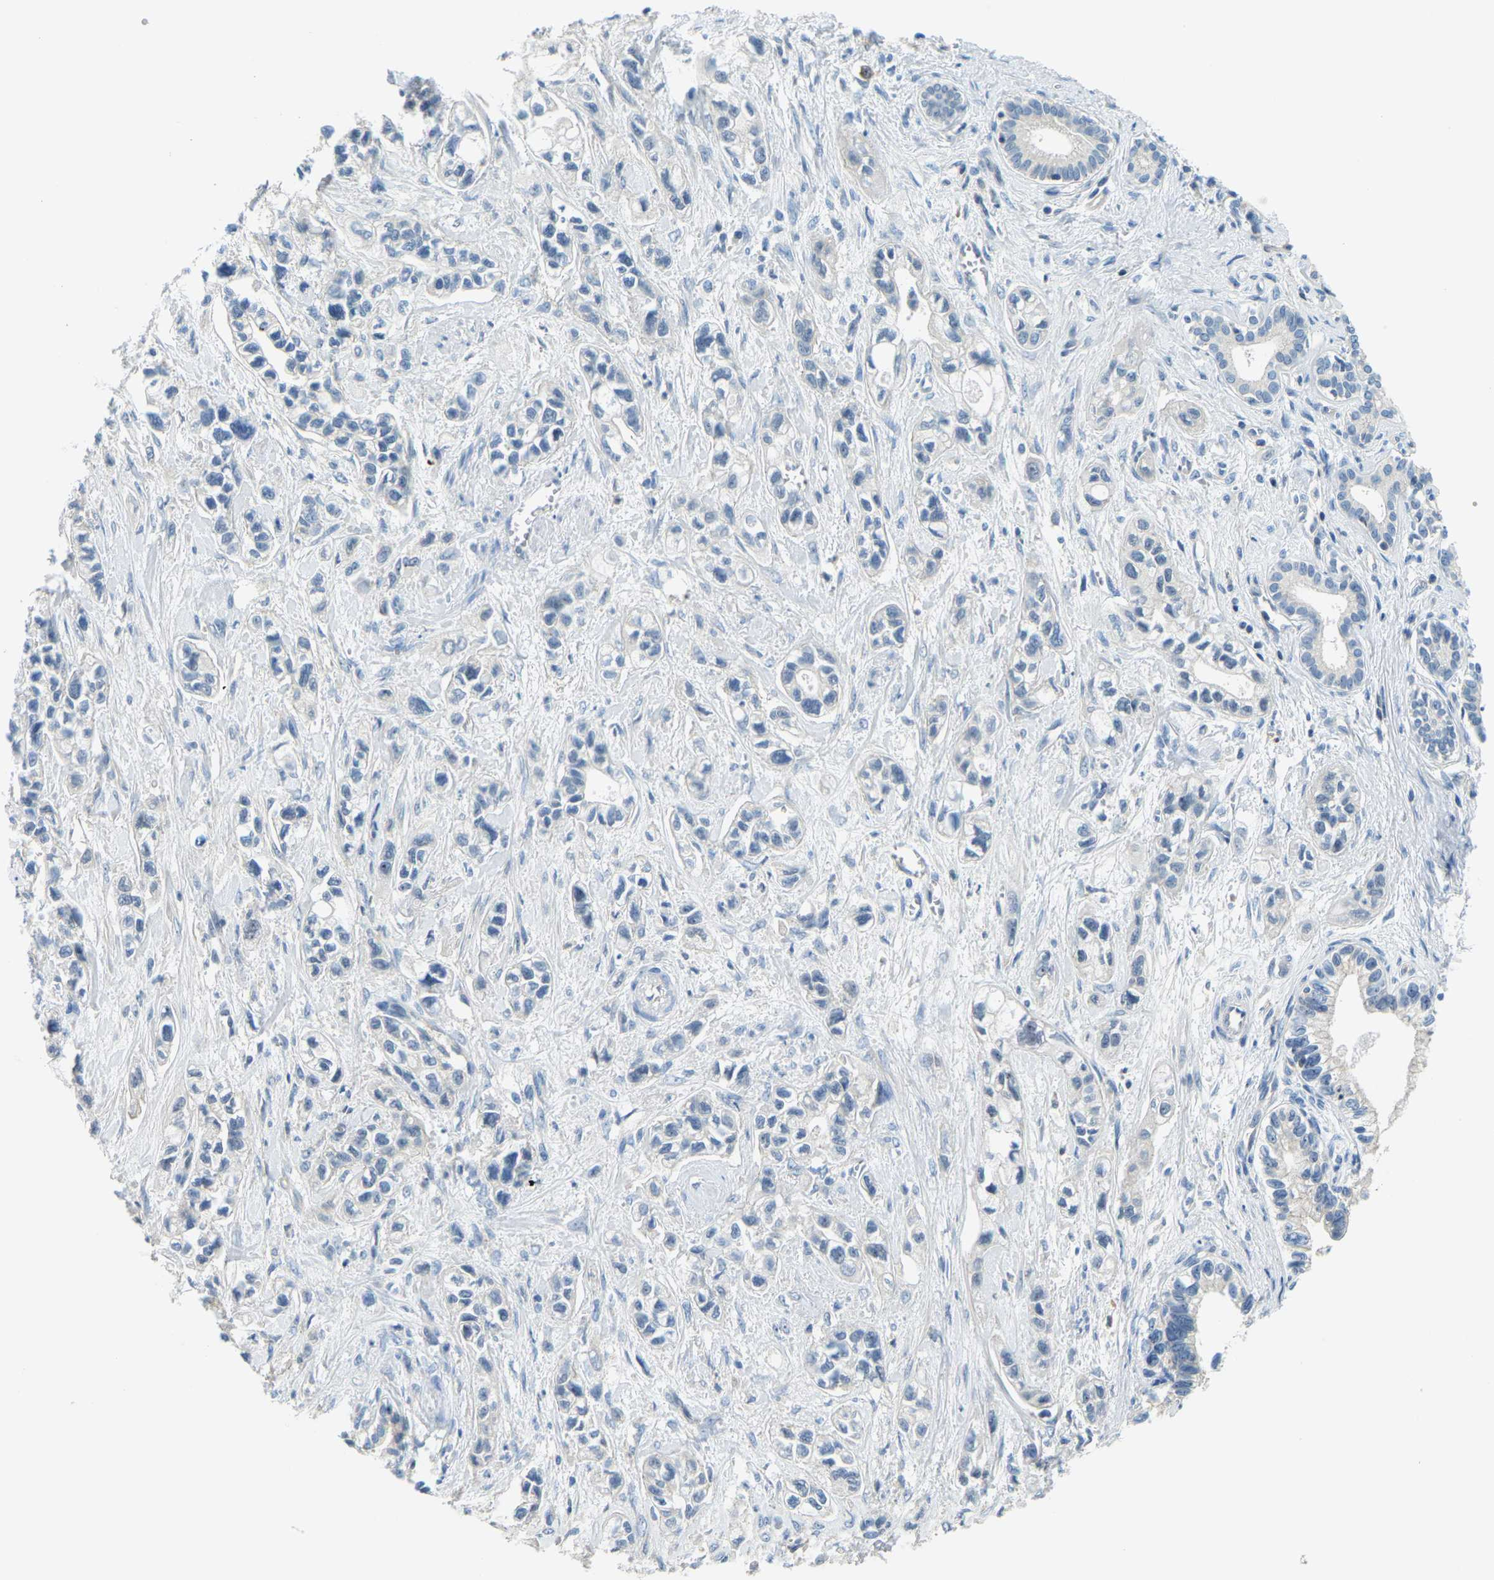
{"staining": {"intensity": "negative", "quantity": "none", "location": "none"}, "tissue": "pancreatic cancer", "cell_type": "Tumor cells", "image_type": "cancer", "snomed": [{"axis": "morphology", "description": "Adenocarcinoma, NOS"}, {"axis": "topography", "description": "Pancreas"}], "caption": "Tumor cells are negative for protein expression in human adenocarcinoma (pancreatic). Brightfield microscopy of IHC stained with DAB (3,3'-diaminobenzidine) (brown) and hematoxylin (blue), captured at high magnification.", "gene": "RRP1", "patient": {"sex": "male", "age": 74}}